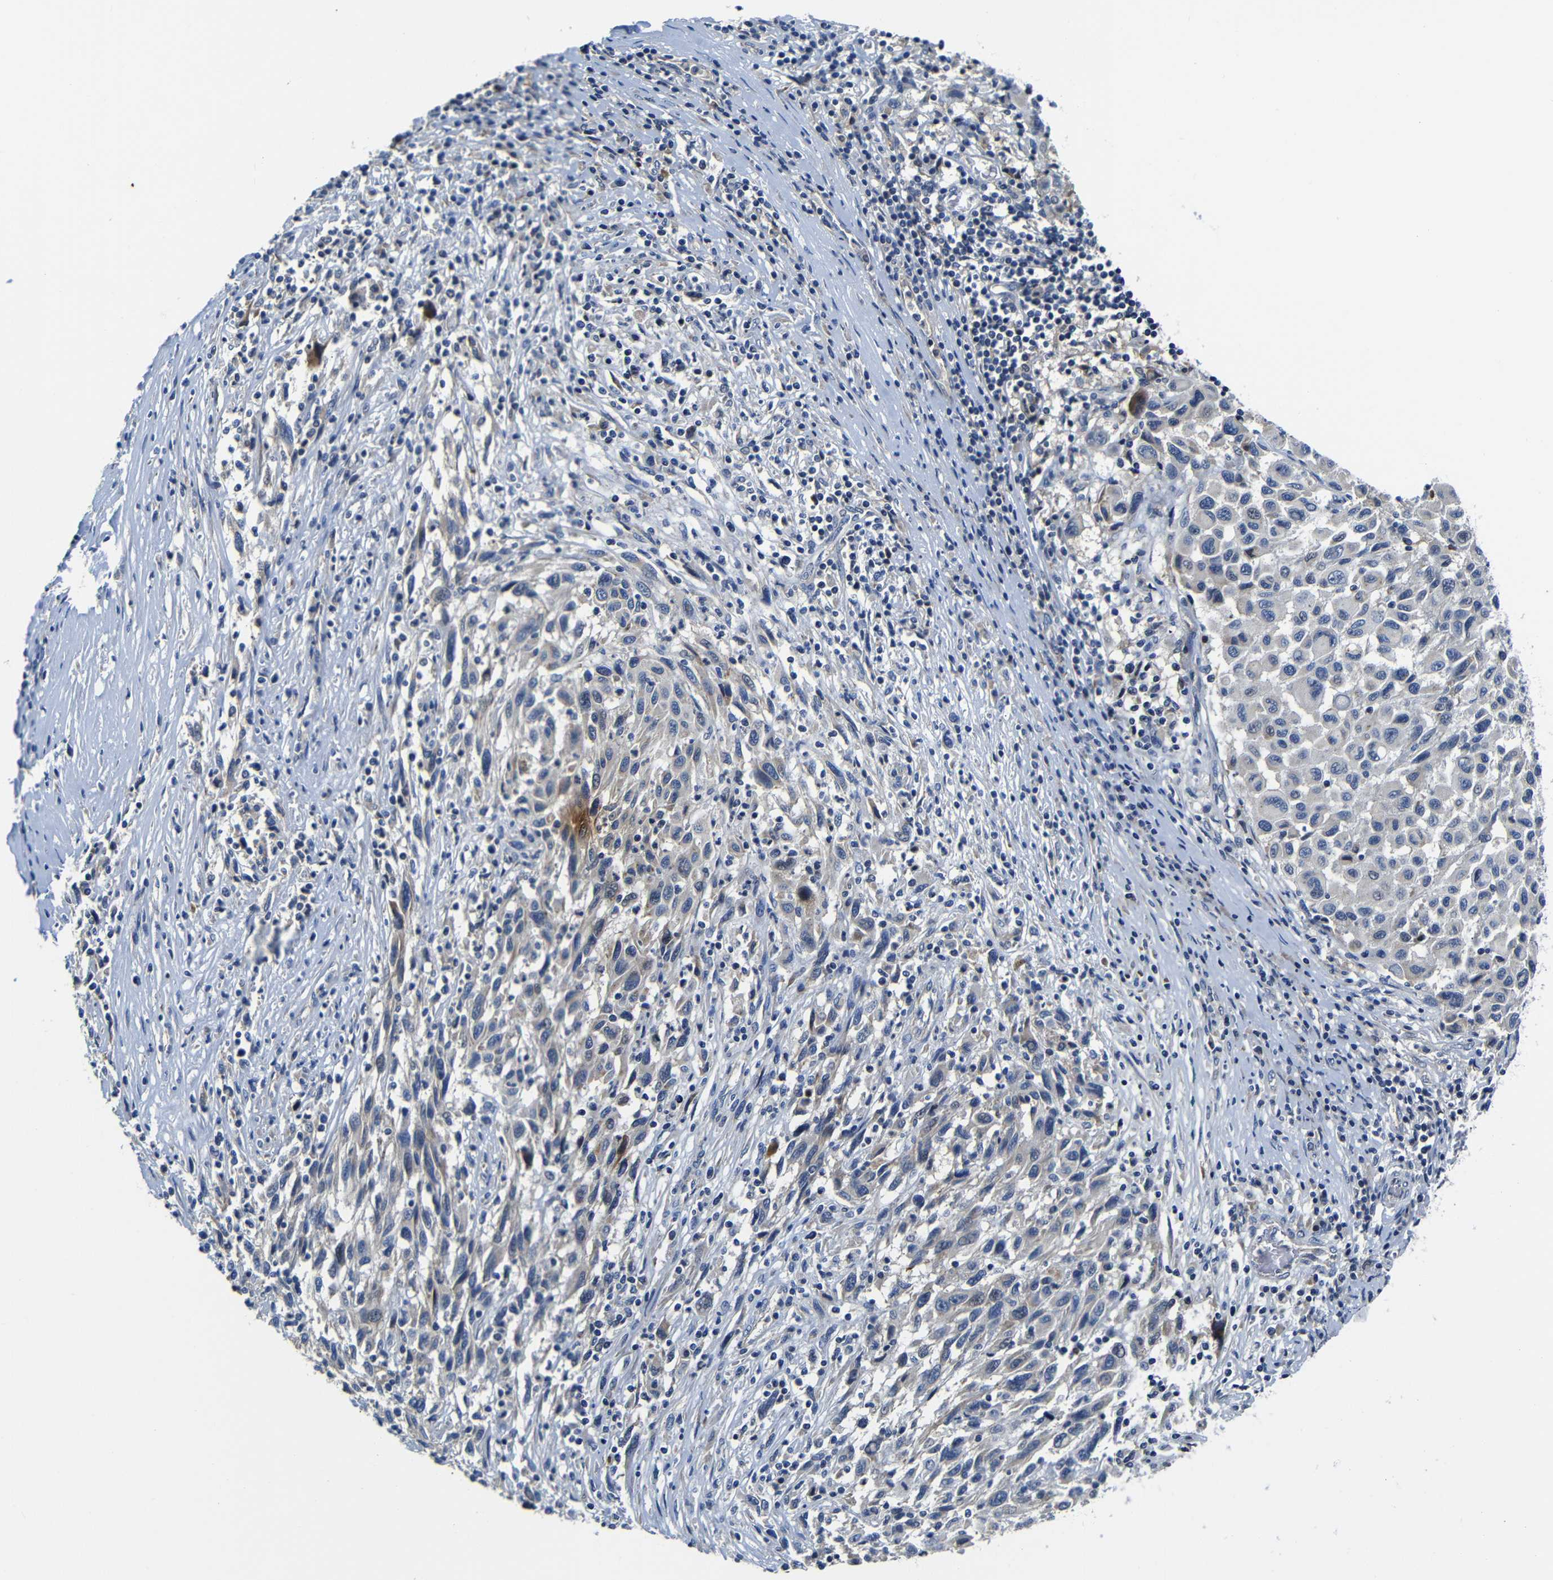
{"staining": {"intensity": "negative", "quantity": "none", "location": "none"}, "tissue": "melanoma", "cell_type": "Tumor cells", "image_type": "cancer", "snomed": [{"axis": "morphology", "description": "Malignant melanoma, Metastatic site"}, {"axis": "topography", "description": "Lymph node"}], "caption": "There is no significant positivity in tumor cells of malignant melanoma (metastatic site). The staining was performed using DAB to visualize the protein expression in brown, while the nuclei were stained in blue with hematoxylin (Magnification: 20x).", "gene": "AFDN", "patient": {"sex": "male", "age": 61}}